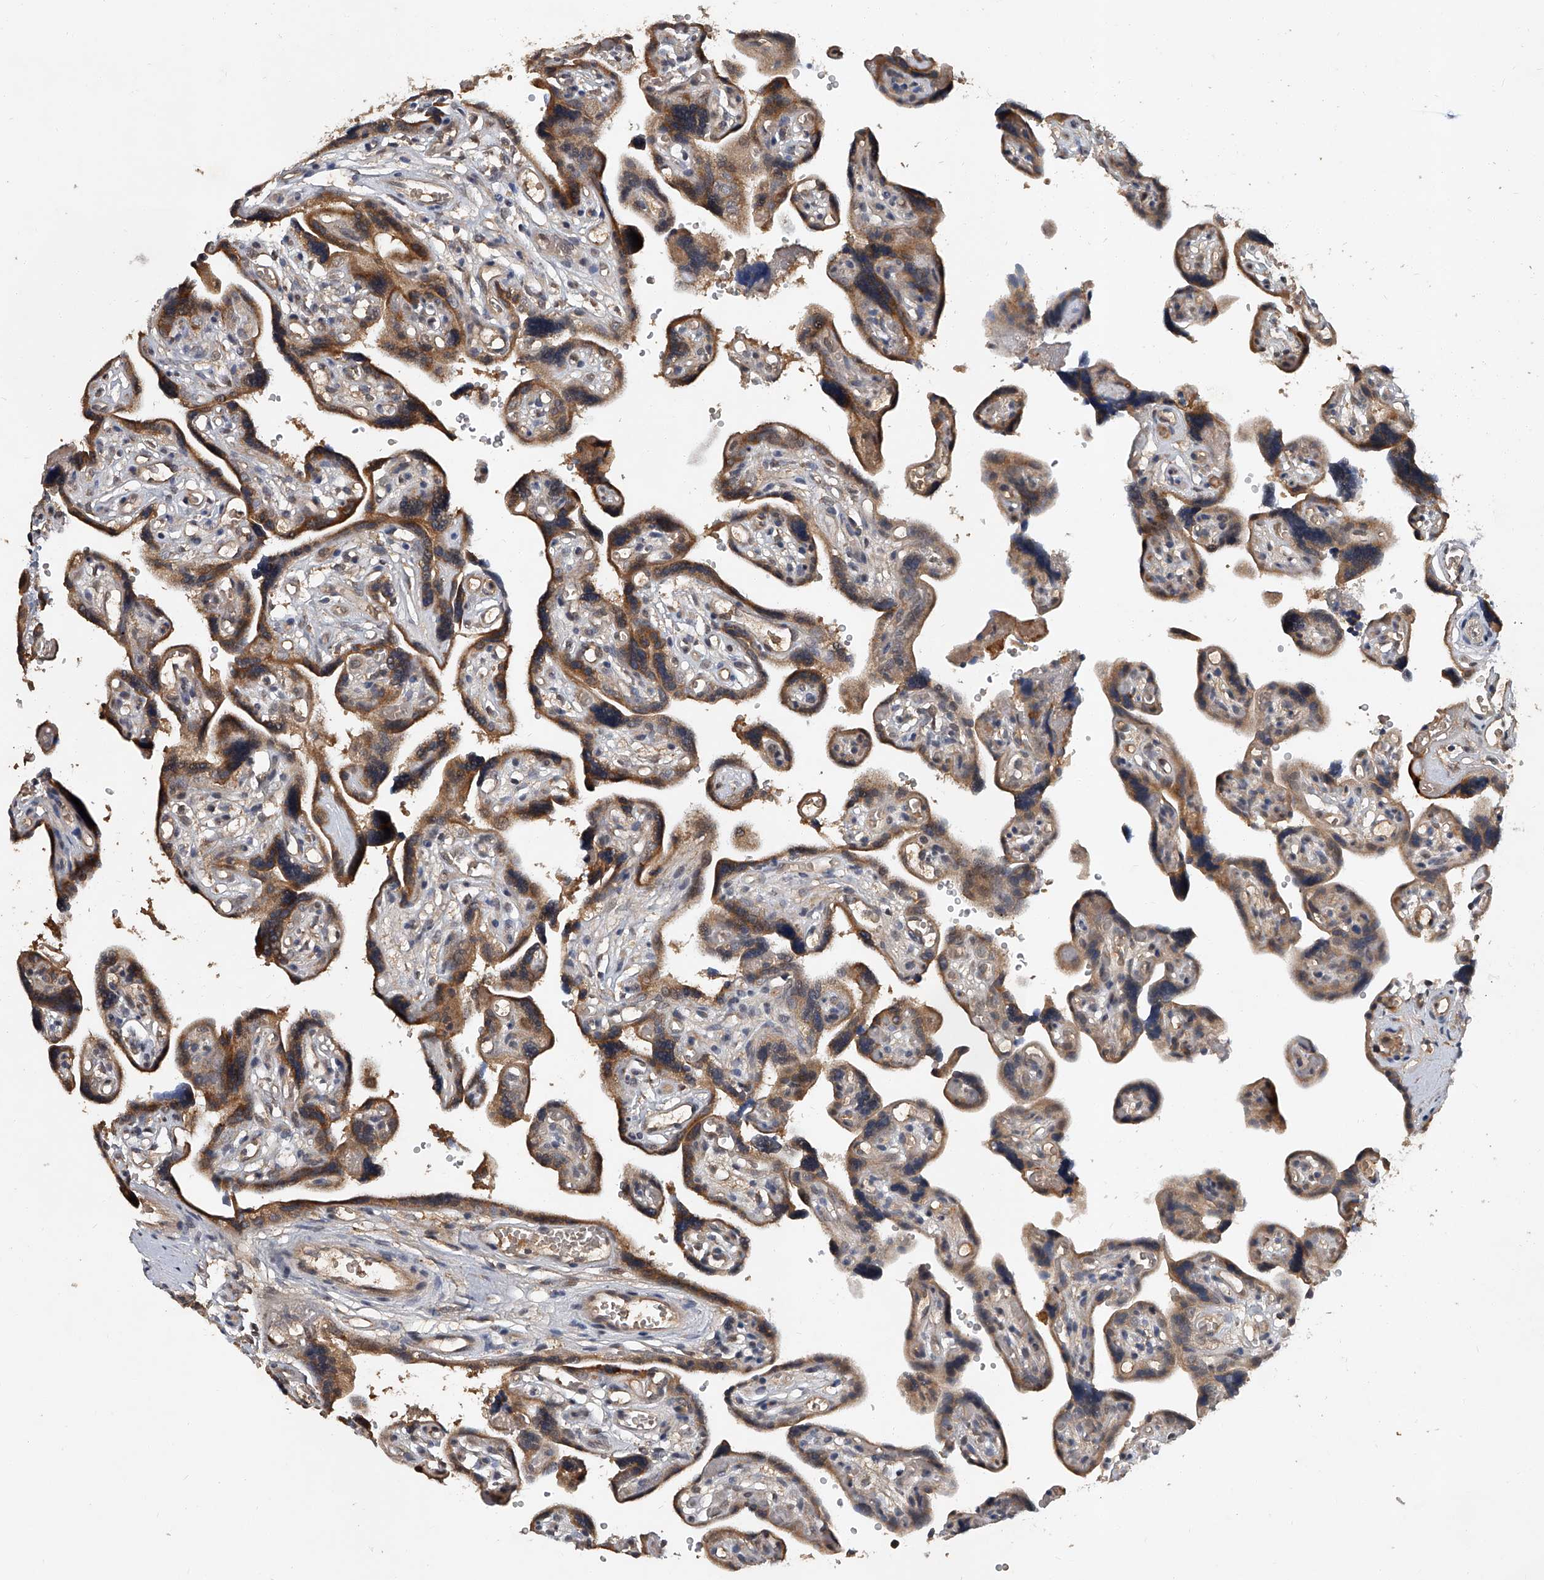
{"staining": {"intensity": "strong", "quantity": ">75%", "location": "cytoplasmic/membranous"}, "tissue": "placenta", "cell_type": "Decidual cells", "image_type": "normal", "snomed": [{"axis": "morphology", "description": "Normal tissue, NOS"}, {"axis": "topography", "description": "Placenta"}], "caption": "Immunohistochemical staining of unremarkable placenta exhibits high levels of strong cytoplasmic/membranous positivity in approximately >75% of decidual cells.", "gene": "JAG2", "patient": {"sex": "female", "age": 30}}